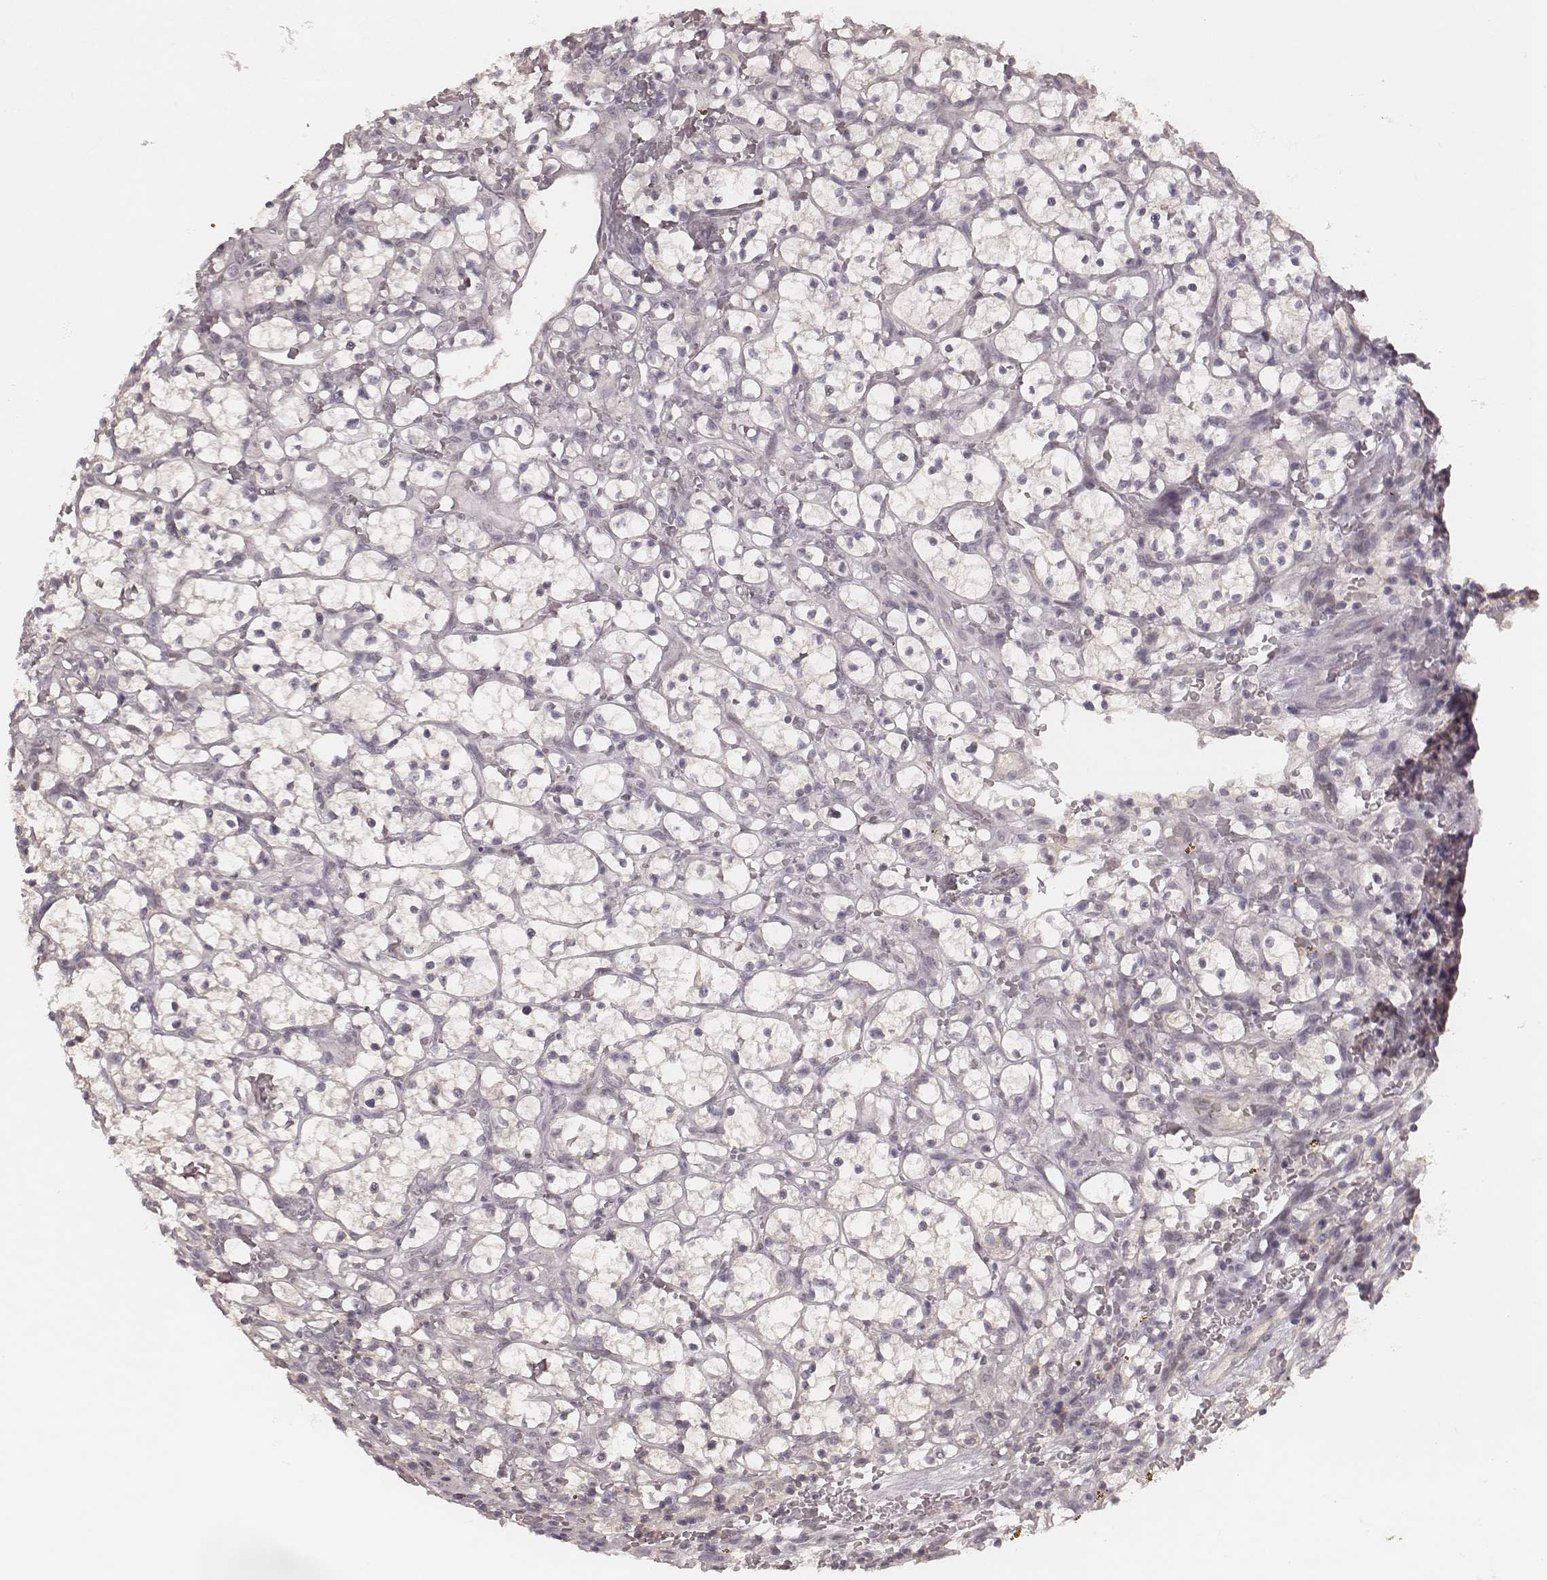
{"staining": {"intensity": "negative", "quantity": "none", "location": "none"}, "tissue": "renal cancer", "cell_type": "Tumor cells", "image_type": "cancer", "snomed": [{"axis": "morphology", "description": "Adenocarcinoma, NOS"}, {"axis": "topography", "description": "Kidney"}], "caption": "Immunohistochemistry (IHC) of renal cancer displays no positivity in tumor cells. The staining is performed using DAB (3,3'-diaminobenzidine) brown chromogen with nuclei counter-stained in using hematoxylin.", "gene": "FAM13B", "patient": {"sex": "female", "age": 64}}